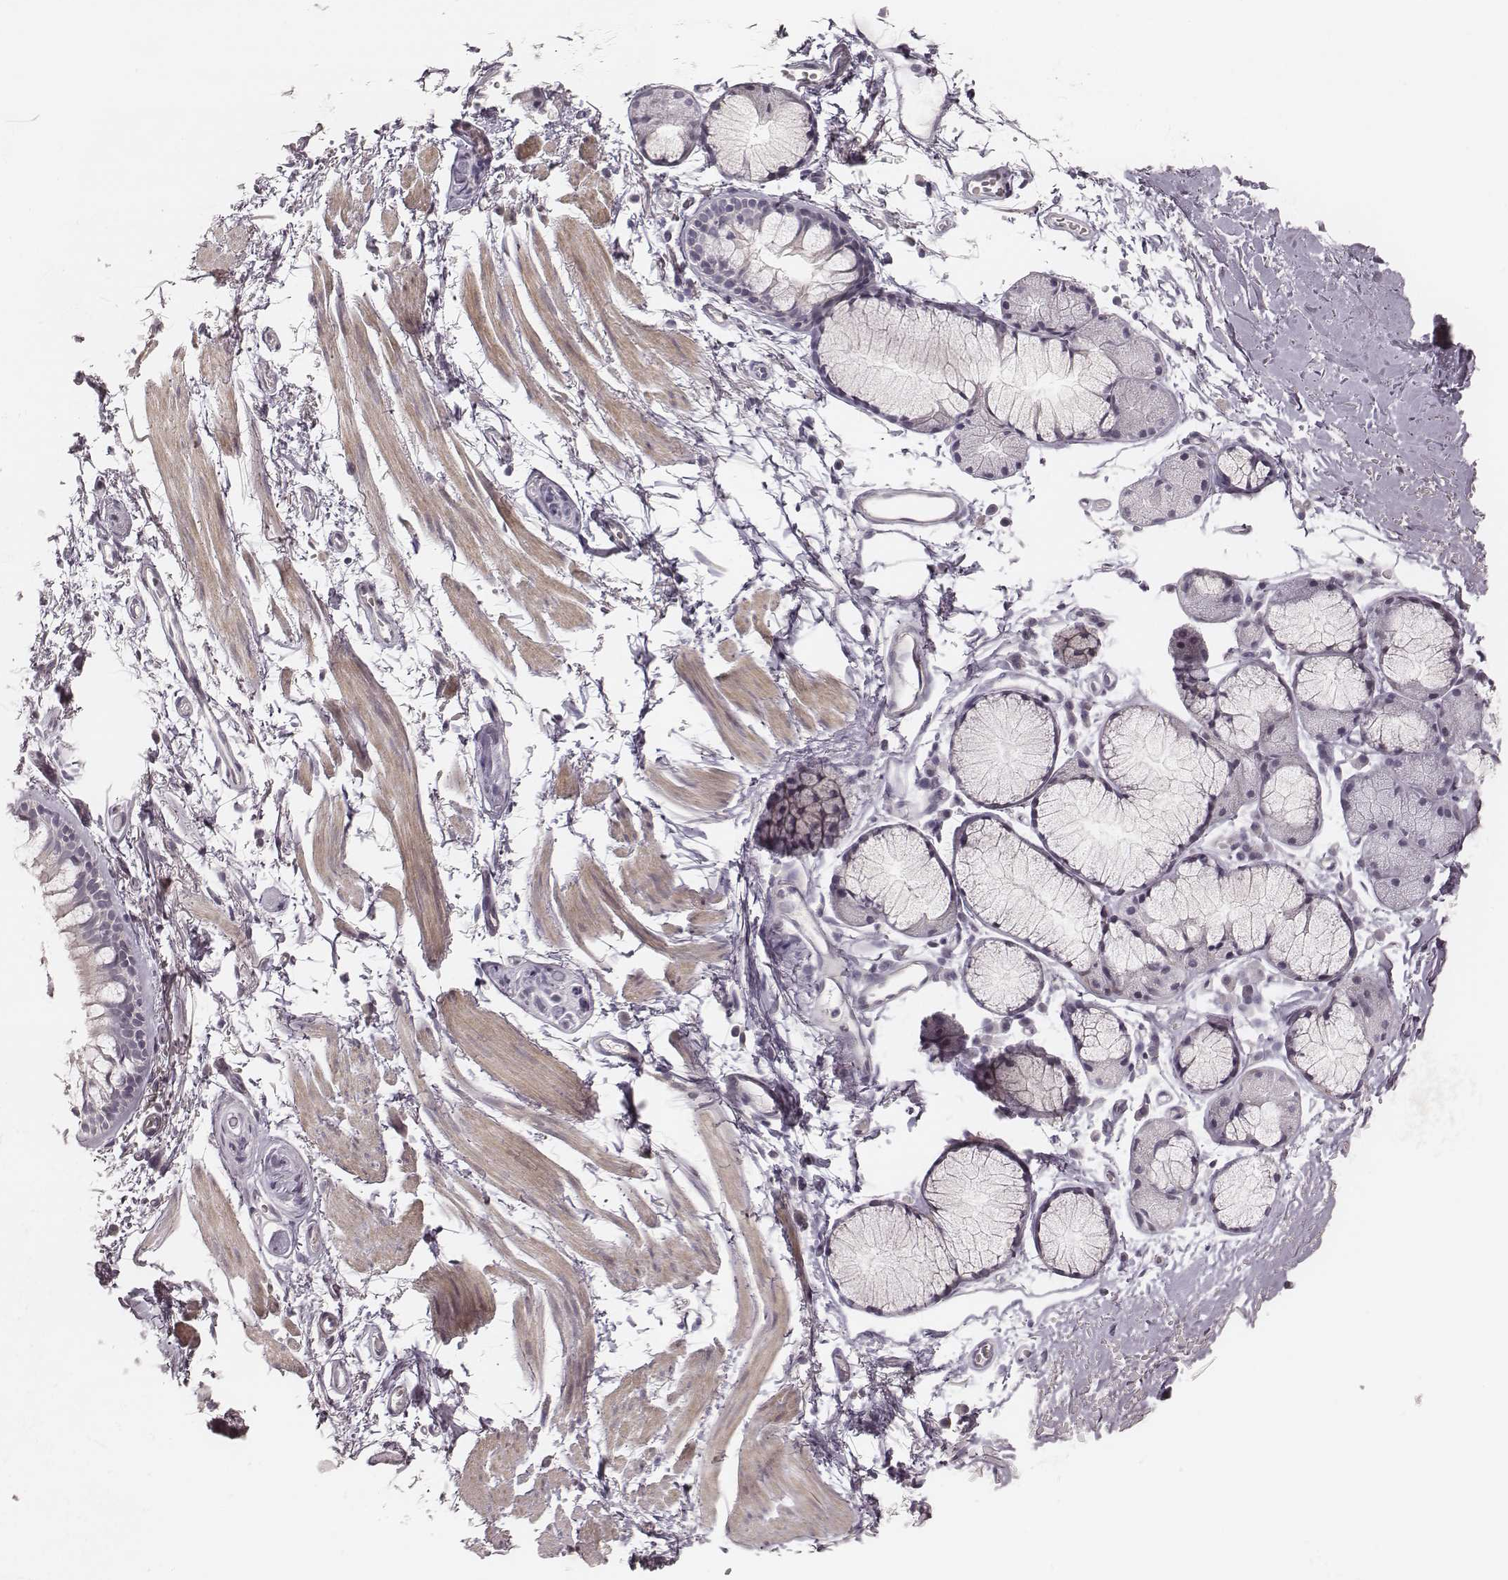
{"staining": {"intensity": "negative", "quantity": "none", "location": "none"}, "tissue": "soft tissue", "cell_type": "Fibroblasts", "image_type": "normal", "snomed": [{"axis": "morphology", "description": "Normal tissue, NOS"}, {"axis": "topography", "description": "Cartilage tissue"}, {"axis": "topography", "description": "Bronchus"}], "caption": "Histopathology image shows no significant protein expression in fibroblasts of benign soft tissue.", "gene": "SPATA24", "patient": {"sex": "female", "age": 79}}